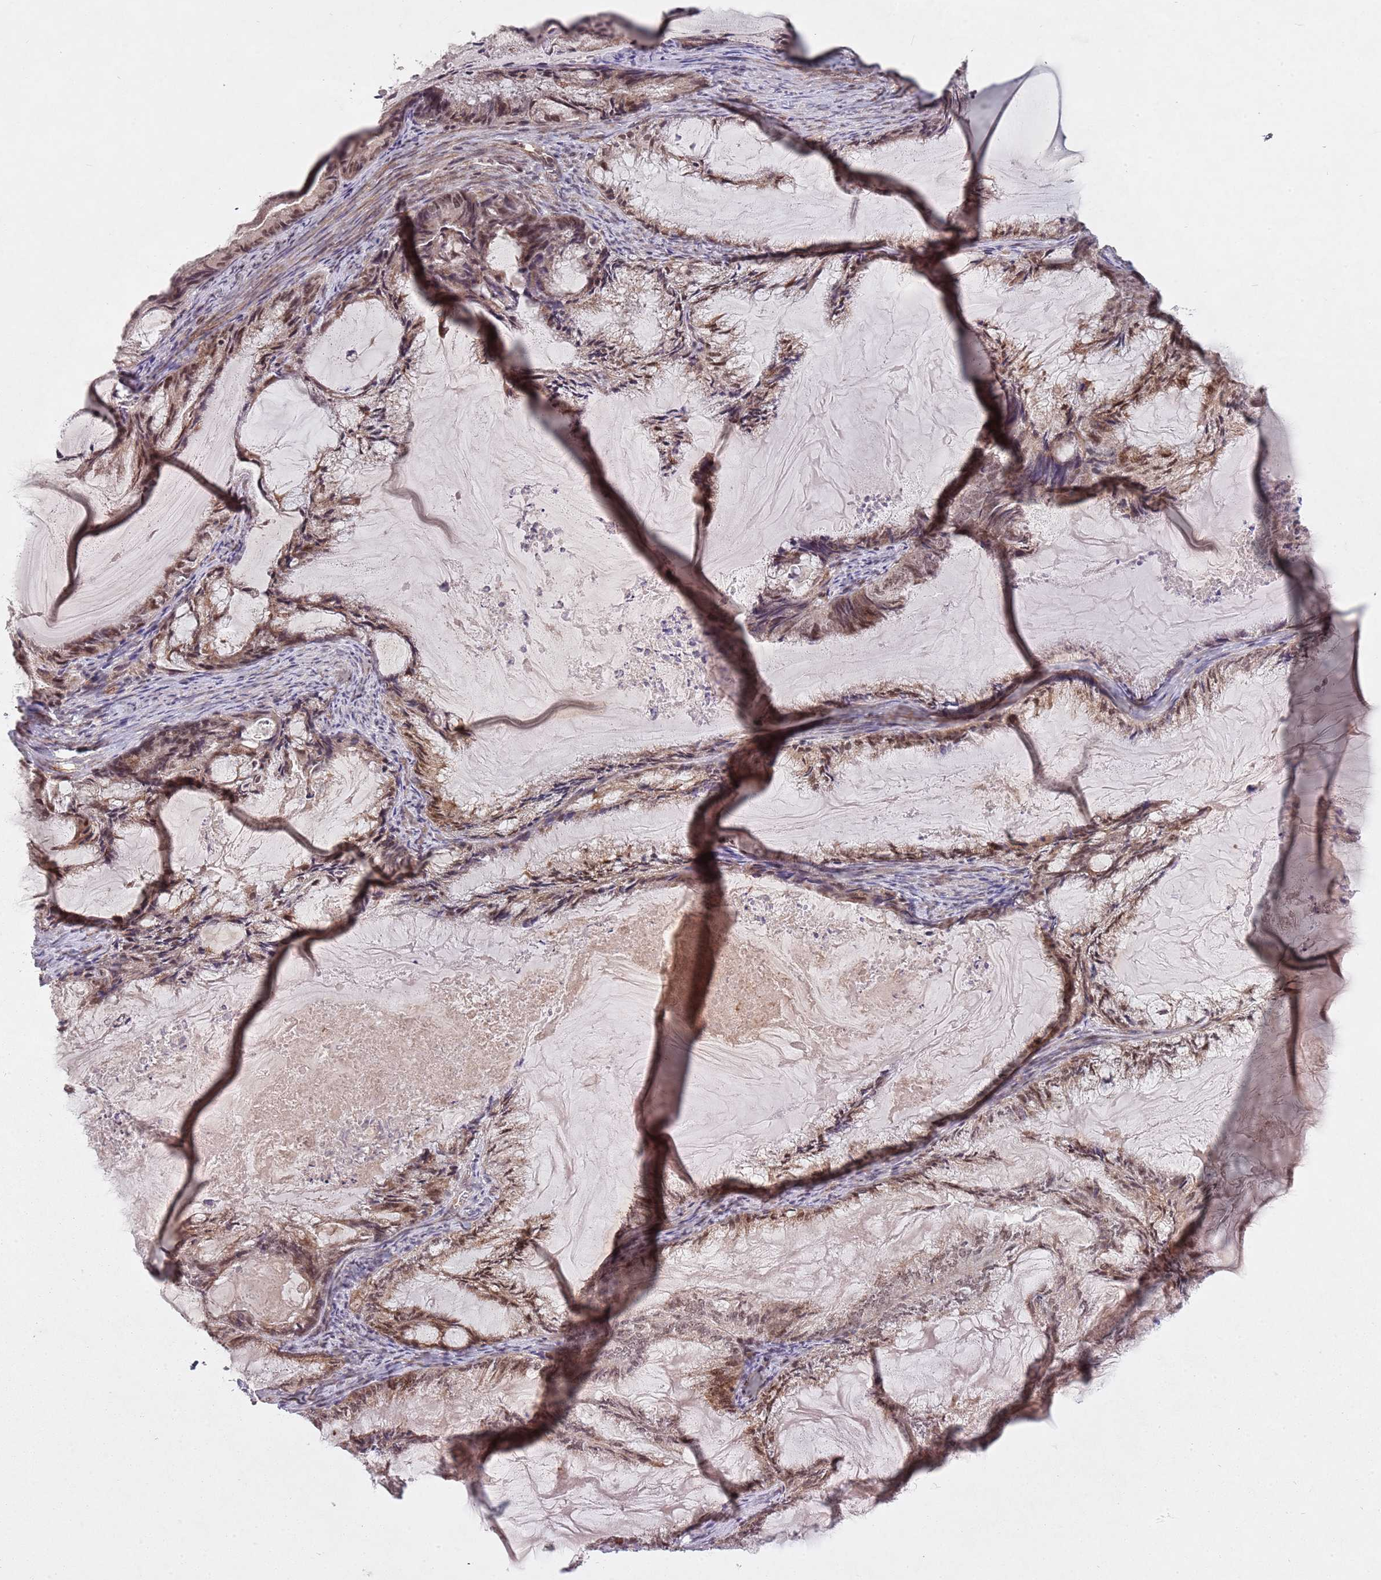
{"staining": {"intensity": "weak", "quantity": ">75%", "location": "nuclear"}, "tissue": "endometrial cancer", "cell_type": "Tumor cells", "image_type": "cancer", "snomed": [{"axis": "morphology", "description": "Adenocarcinoma, NOS"}, {"axis": "topography", "description": "Endometrium"}], "caption": "Tumor cells display low levels of weak nuclear expression in about >75% of cells in human endometrial adenocarcinoma.", "gene": "SUDS3", "patient": {"sex": "female", "age": 86}}